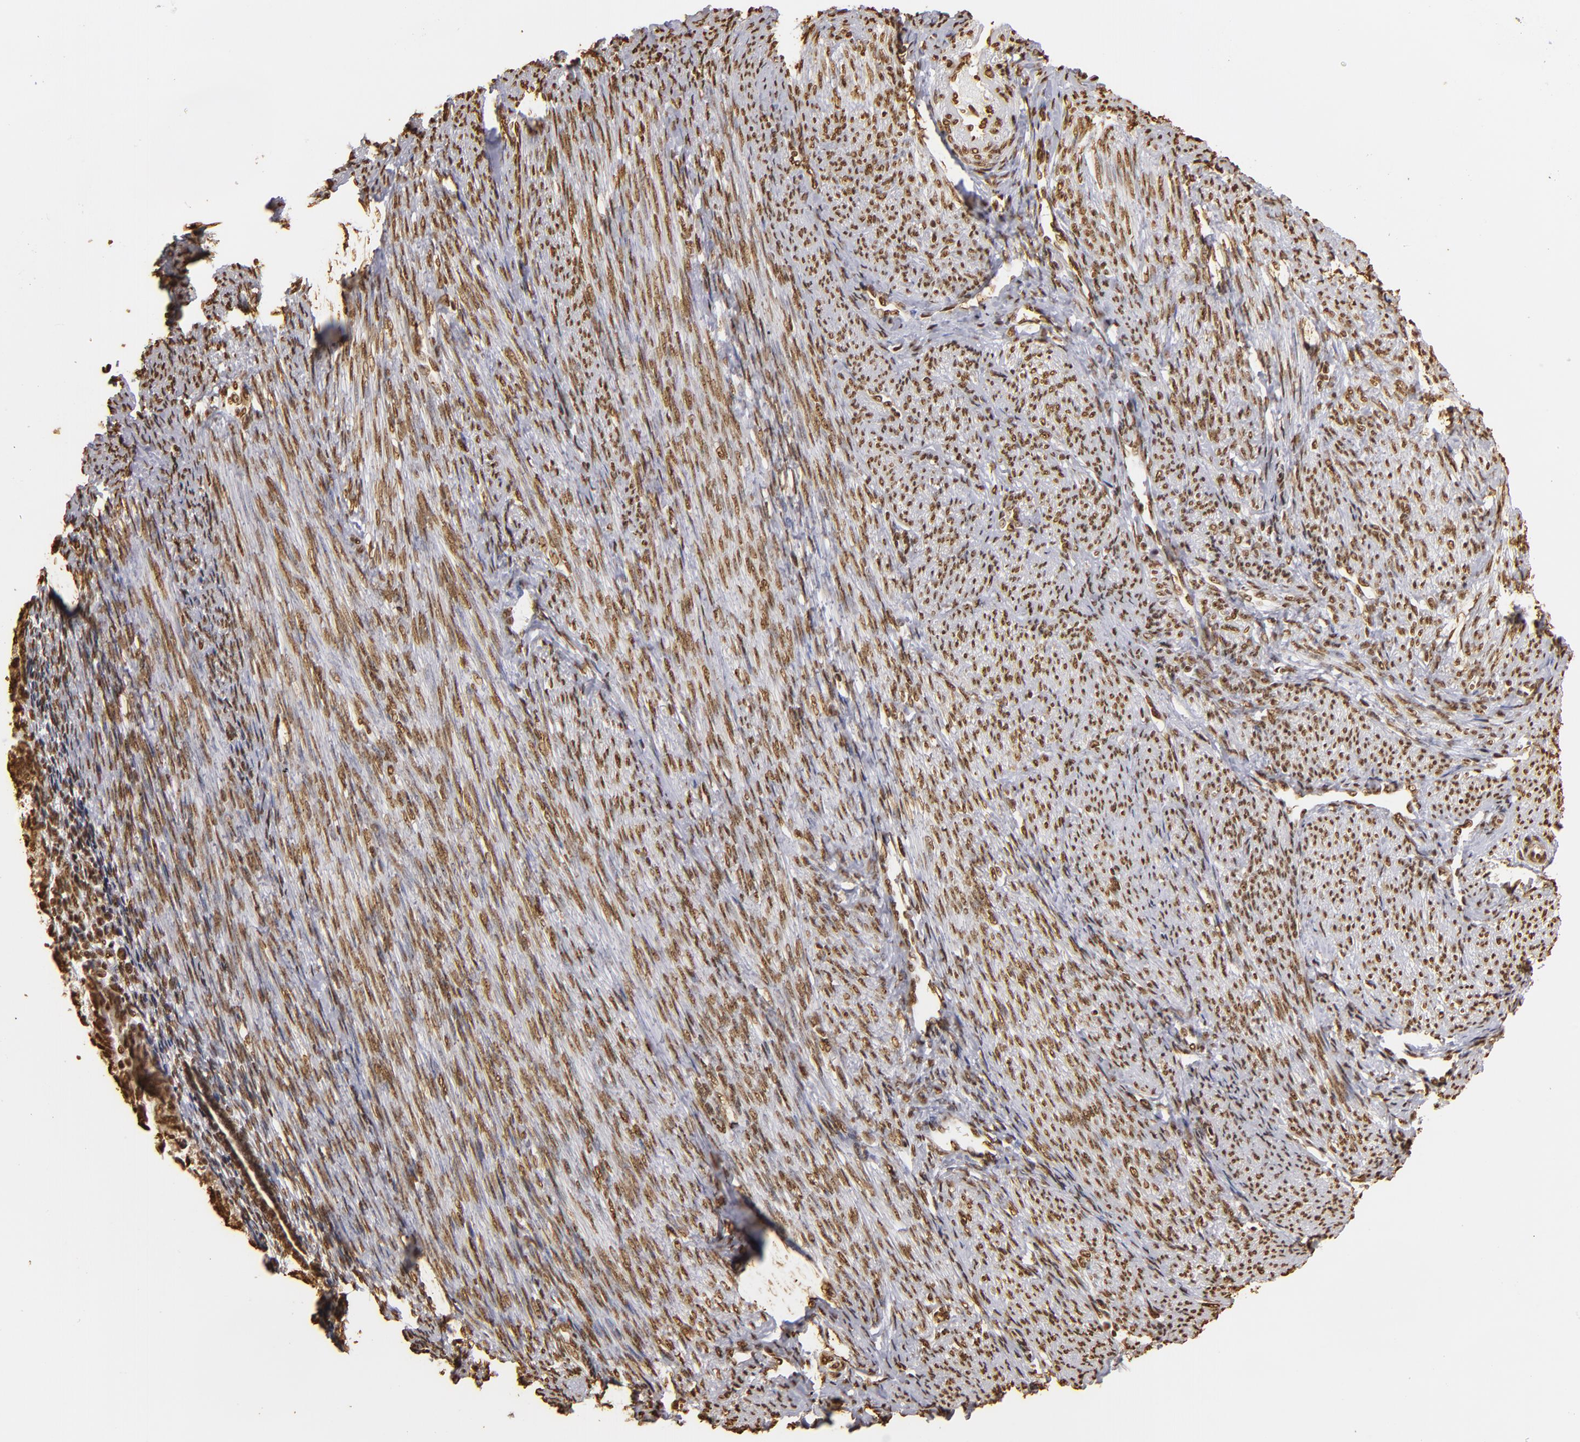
{"staining": {"intensity": "strong", "quantity": ">75%", "location": "nuclear"}, "tissue": "endometrial cancer", "cell_type": "Tumor cells", "image_type": "cancer", "snomed": [{"axis": "morphology", "description": "Adenocarcinoma, NOS"}, {"axis": "topography", "description": "Endometrium"}], "caption": "Protein staining of adenocarcinoma (endometrial) tissue displays strong nuclear staining in about >75% of tumor cells. (IHC, brightfield microscopy, high magnification).", "gene": "ILF3", "patient": {"sex": "female", "age": 55}}